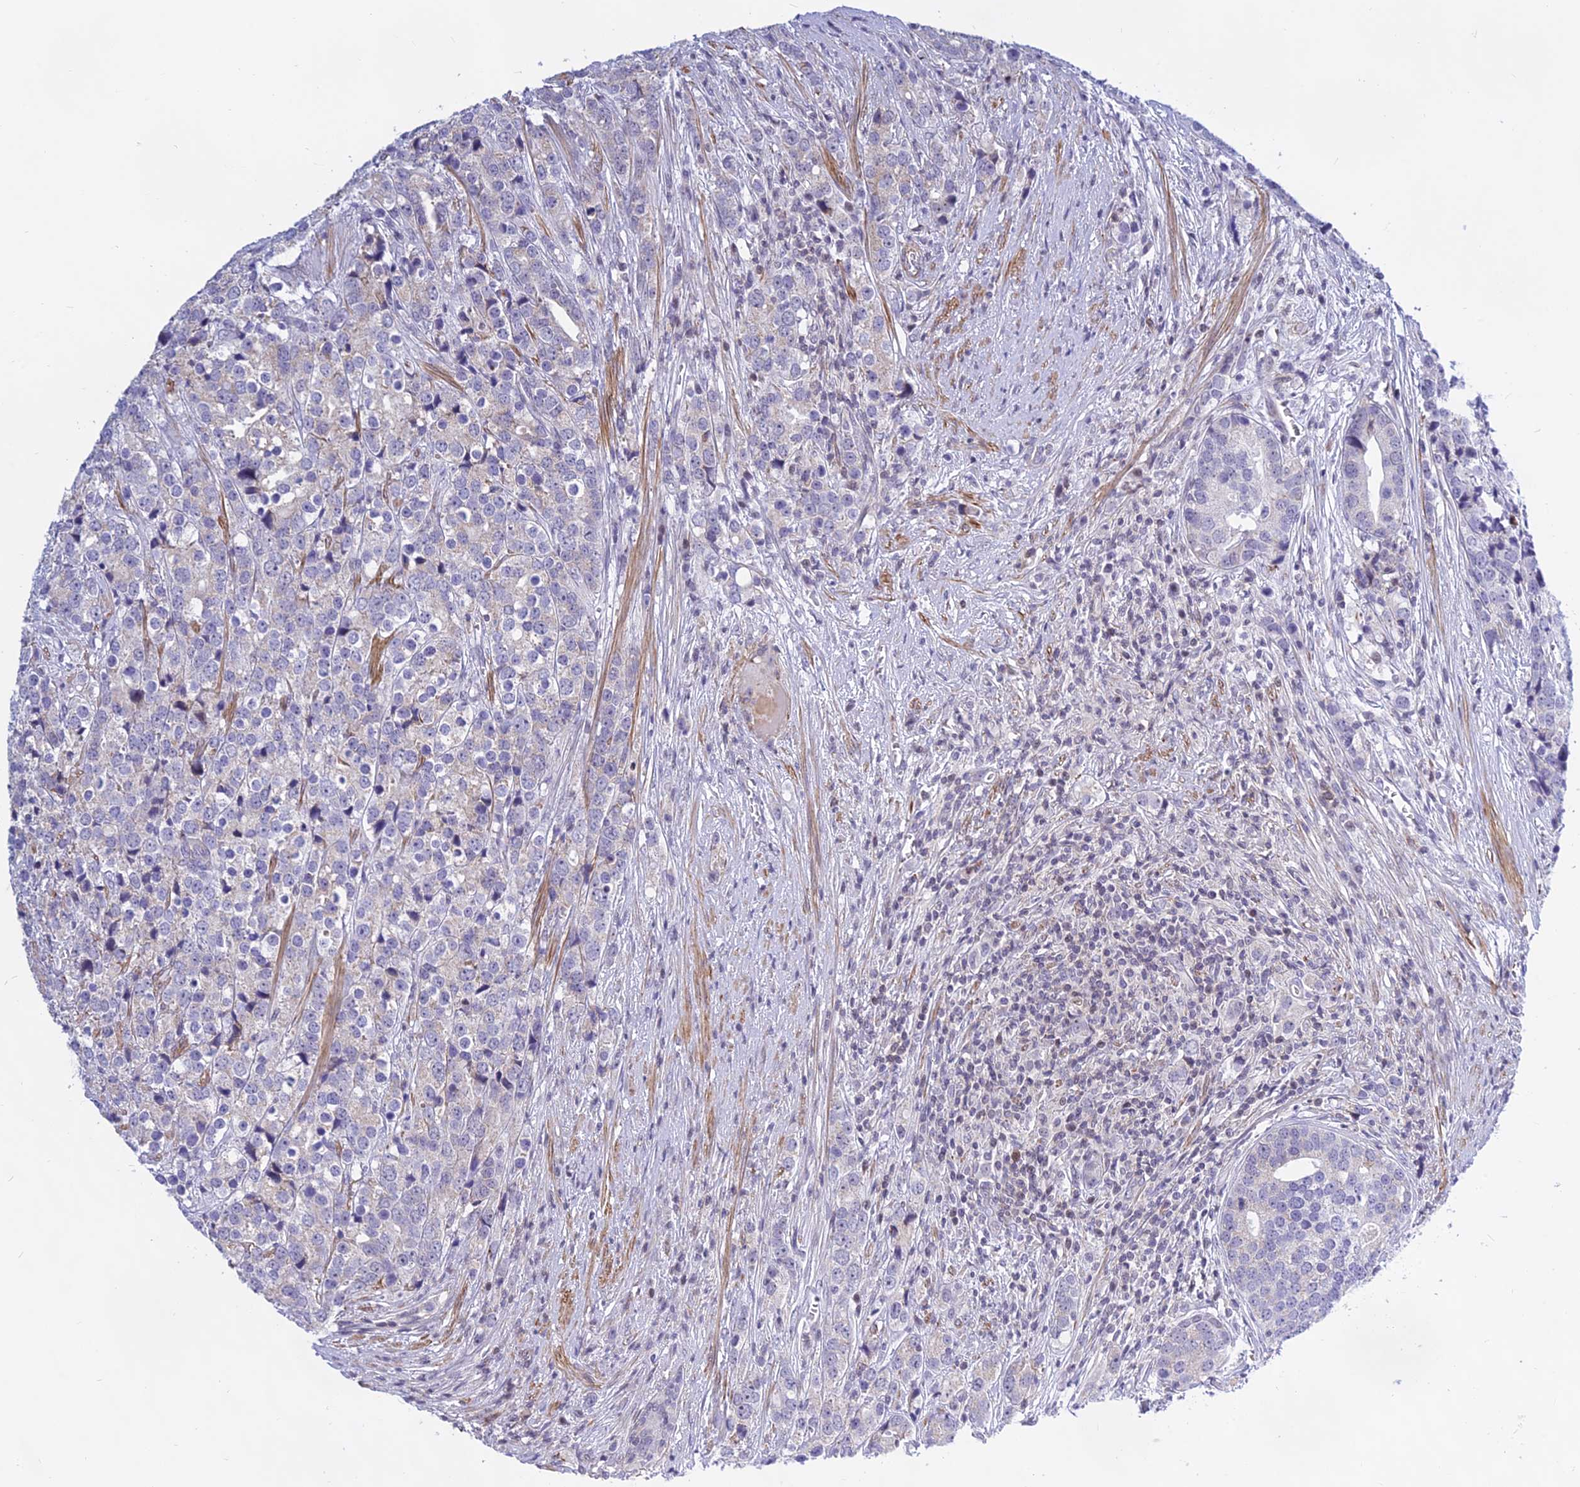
{"staining": {"intensity": "weak", "quantity": "<25%", "location": "cytoplasmic/membranous"}, "tissue": "prostate cancer", "cell_type": "Tumor cells", "image_type": "cancer", "snomed": [{"axis": "morphology", "description": "Adenocarcinoma, High grade"}, {"axis": "topography", "description": "Prostate"}], "caption": "High magnification brightfield microscopy of prostate cancer stained with DAB (3,3'-diaminobenzidine) (brown) and counterstained with hematoxylin (blue): tumor cells show no significant positivity.", "gene": "KRR1", "patient": {"sex": "male", "age": 71}}